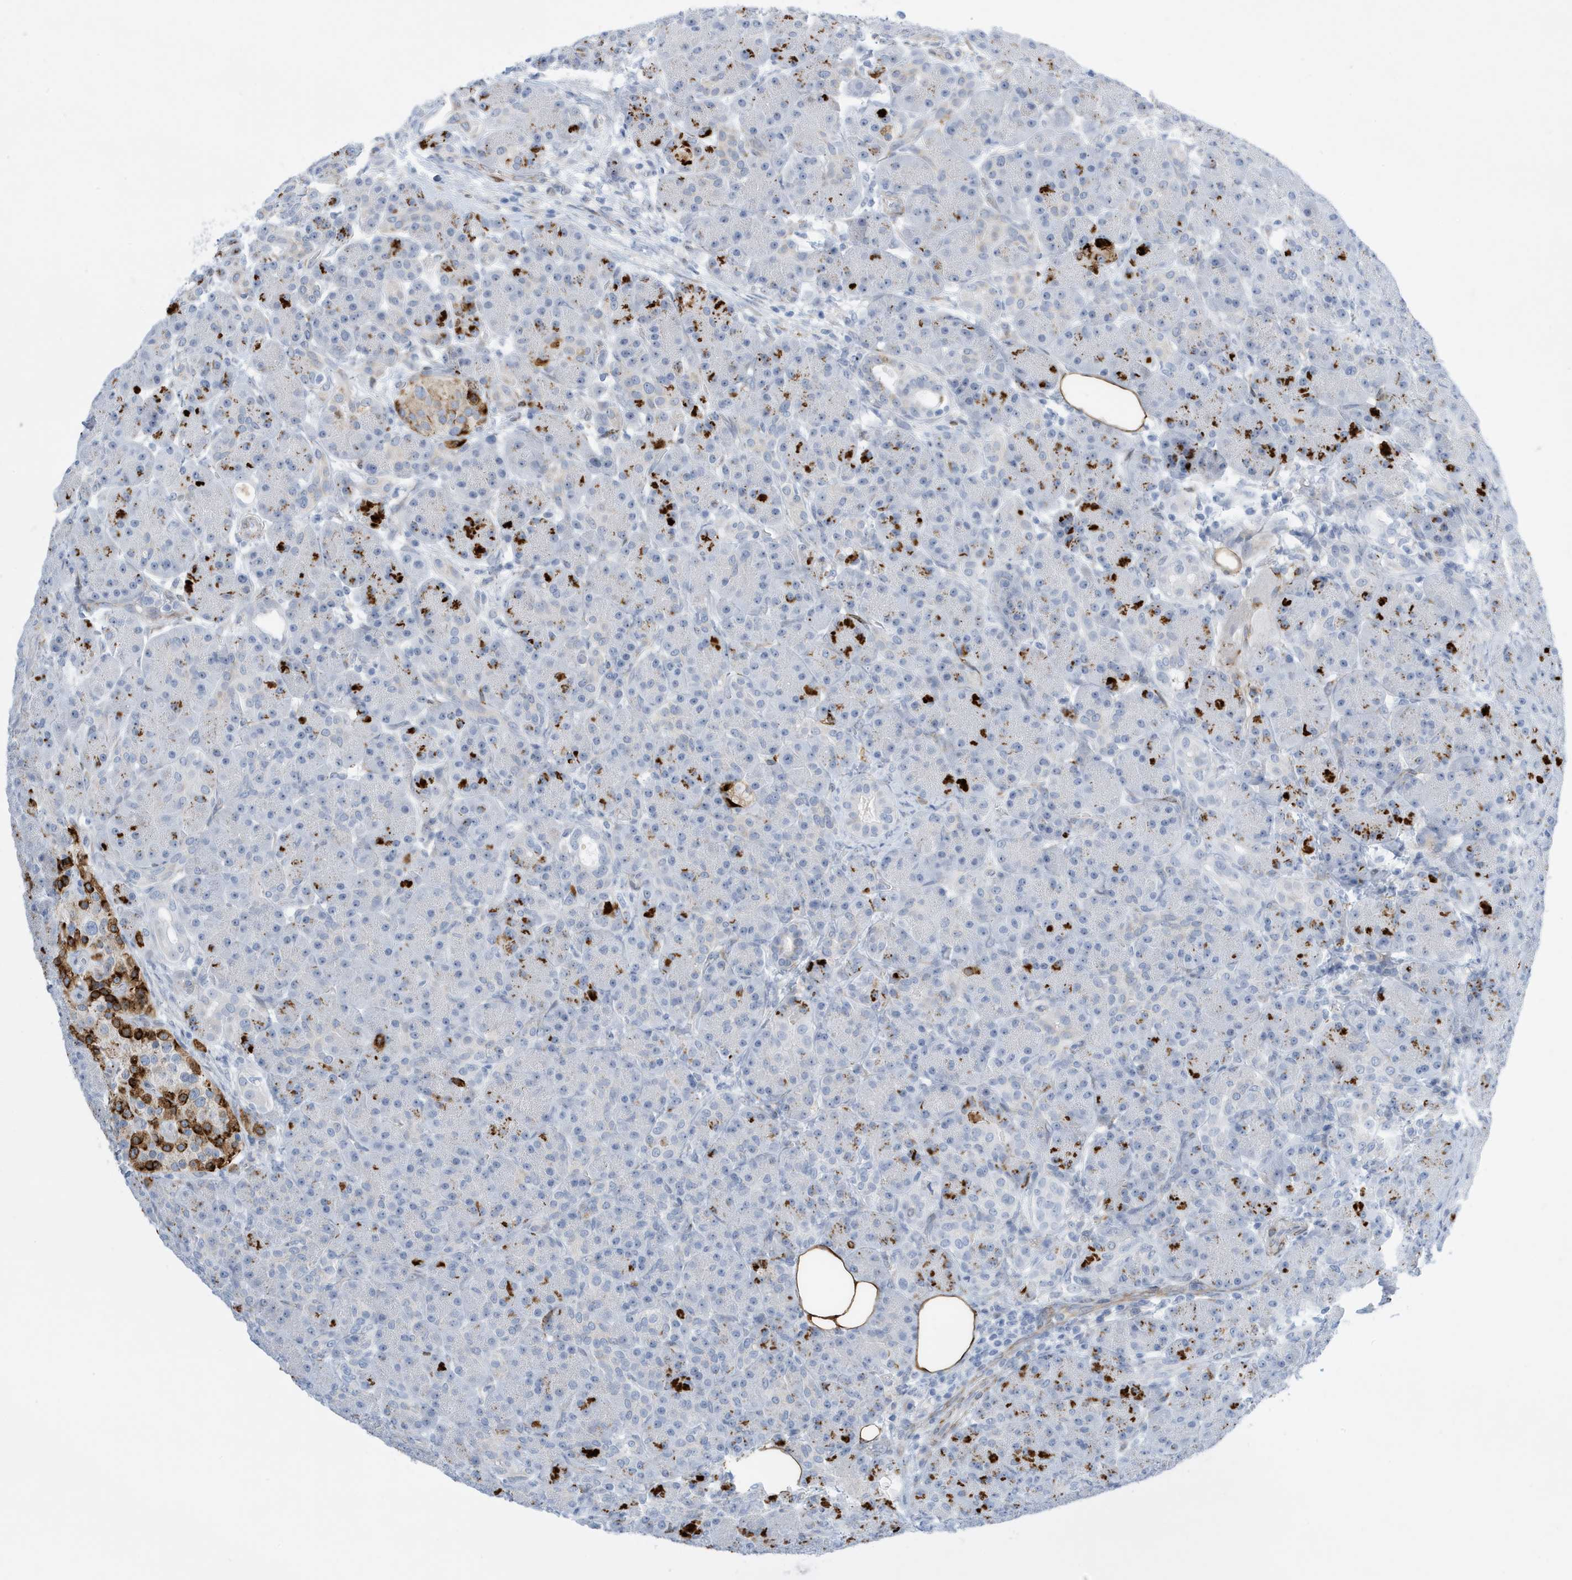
{"staining": {"intensity": "strong", "quantity": "<25%", "location": "cytoplasmic/membranous"}, "tissue": "pancreas", "cell_type": "Exocrine glandular cells", "image_type": "normal", "snomed": [{"axis": "morphology", "description": "Normal tissue, NOS"}, {"axis": "topography", "description": "Pancreas"}], "caption": "Pancreas was stained to show a protein in brown. There is medium levels of strong cytoplasmic/membranous expression in approximately <25% of exocrine glandular cells. (DAB (3,3'-diaminobenzidine) IHC, brown staining for protein, blue staining for nuclei).", "gene": "SEMA3F", "patient": {"sex": "male", "age": 63}}